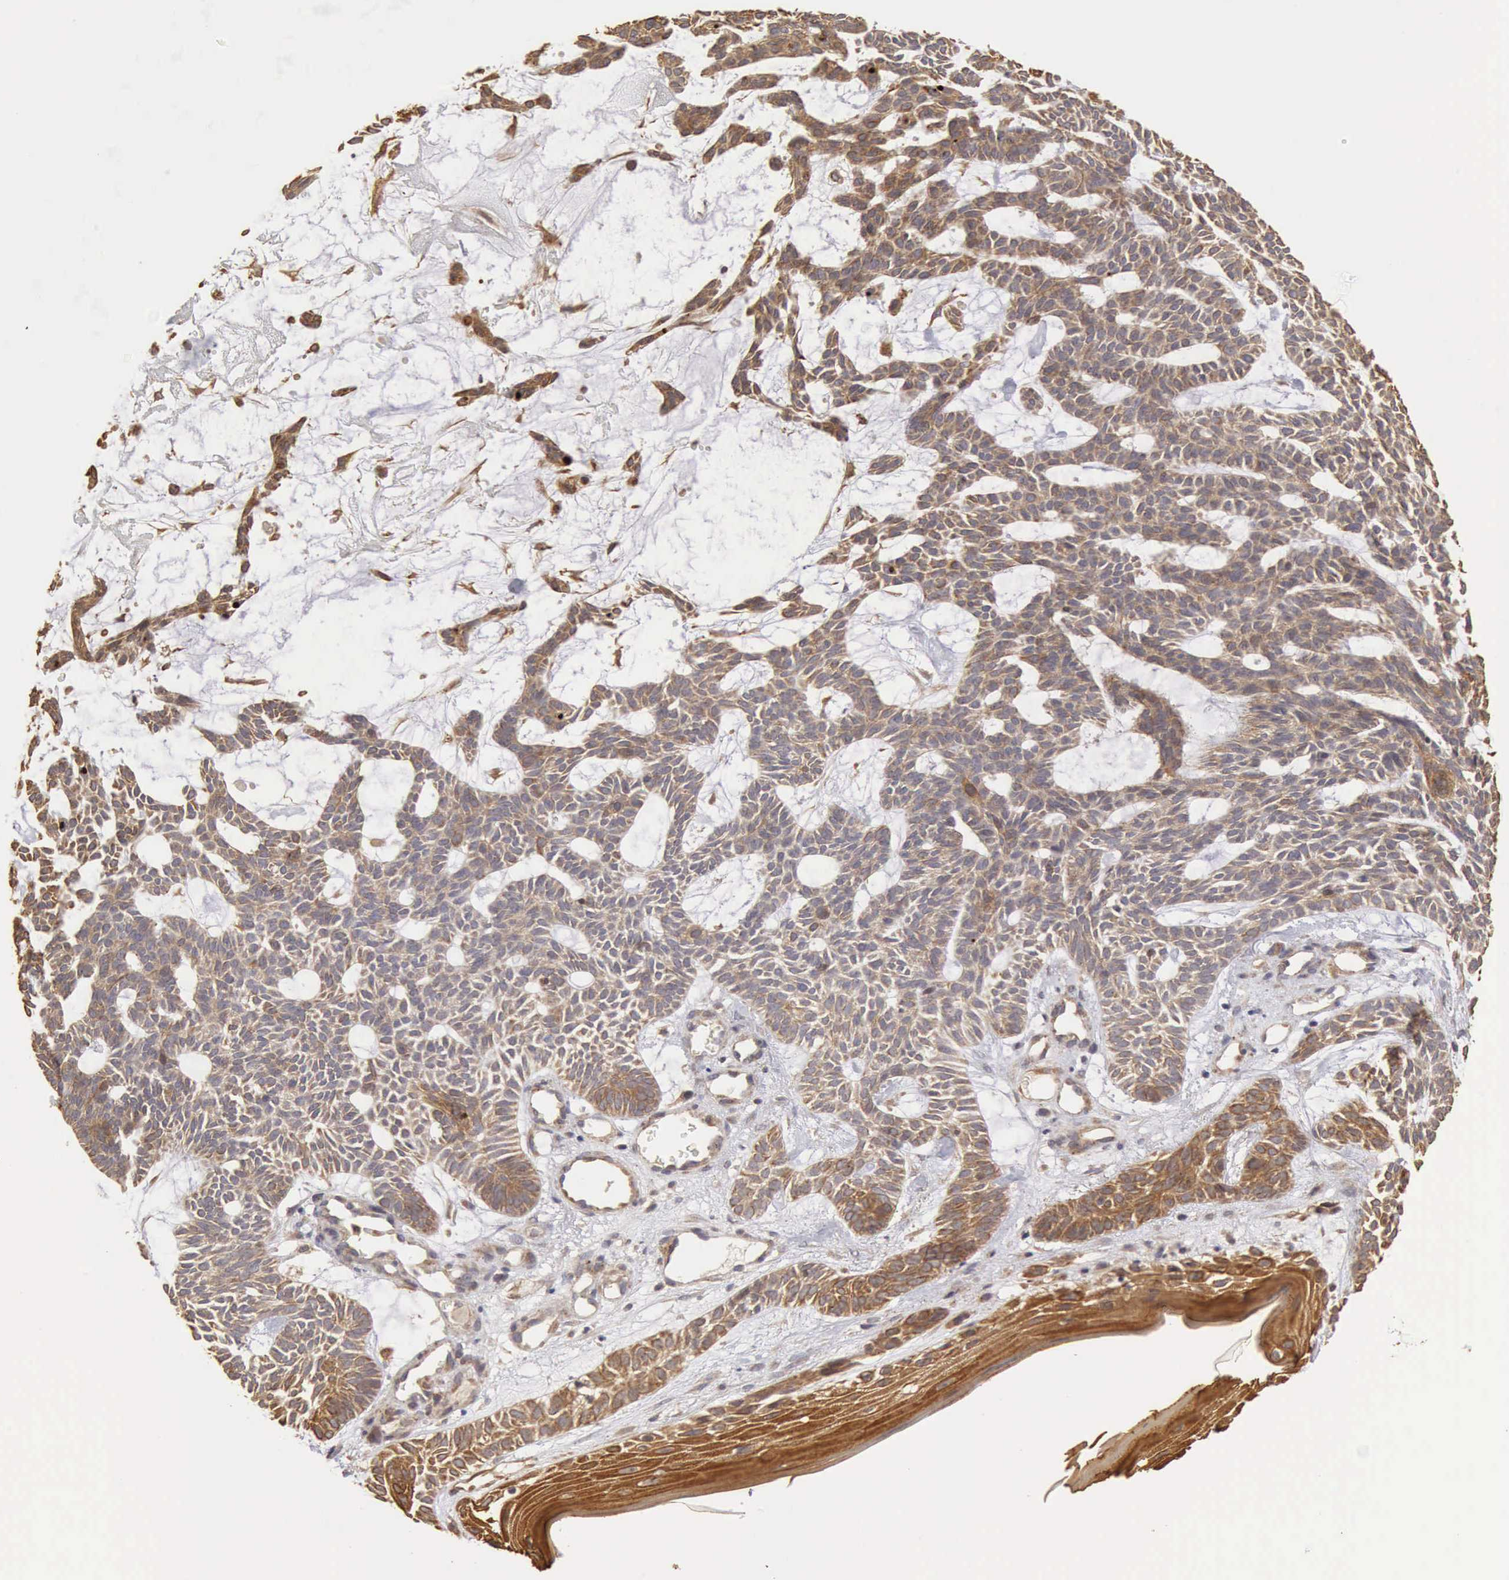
{"staining": {"intensity": "moderate", "quantity": "25%-75%", "location": "cytoplasmic/membranous"}, "tissue": "skin cancer", "cell_type": "Tumor cells", "image_type": "cancer", "snomed": [{"axis": "morphology", "description": "Basal cell carcinoma"}, {"axis": "topography", "description": "Skin"}], "caption": "Moderate cytoplasmic/membranous expression for a protein is seen in about 25%-75% of tumor cells of skin basal cell carcinoma using IHC.", "gene": "BMX", "patient": {"sex": "male", "age": 75}}